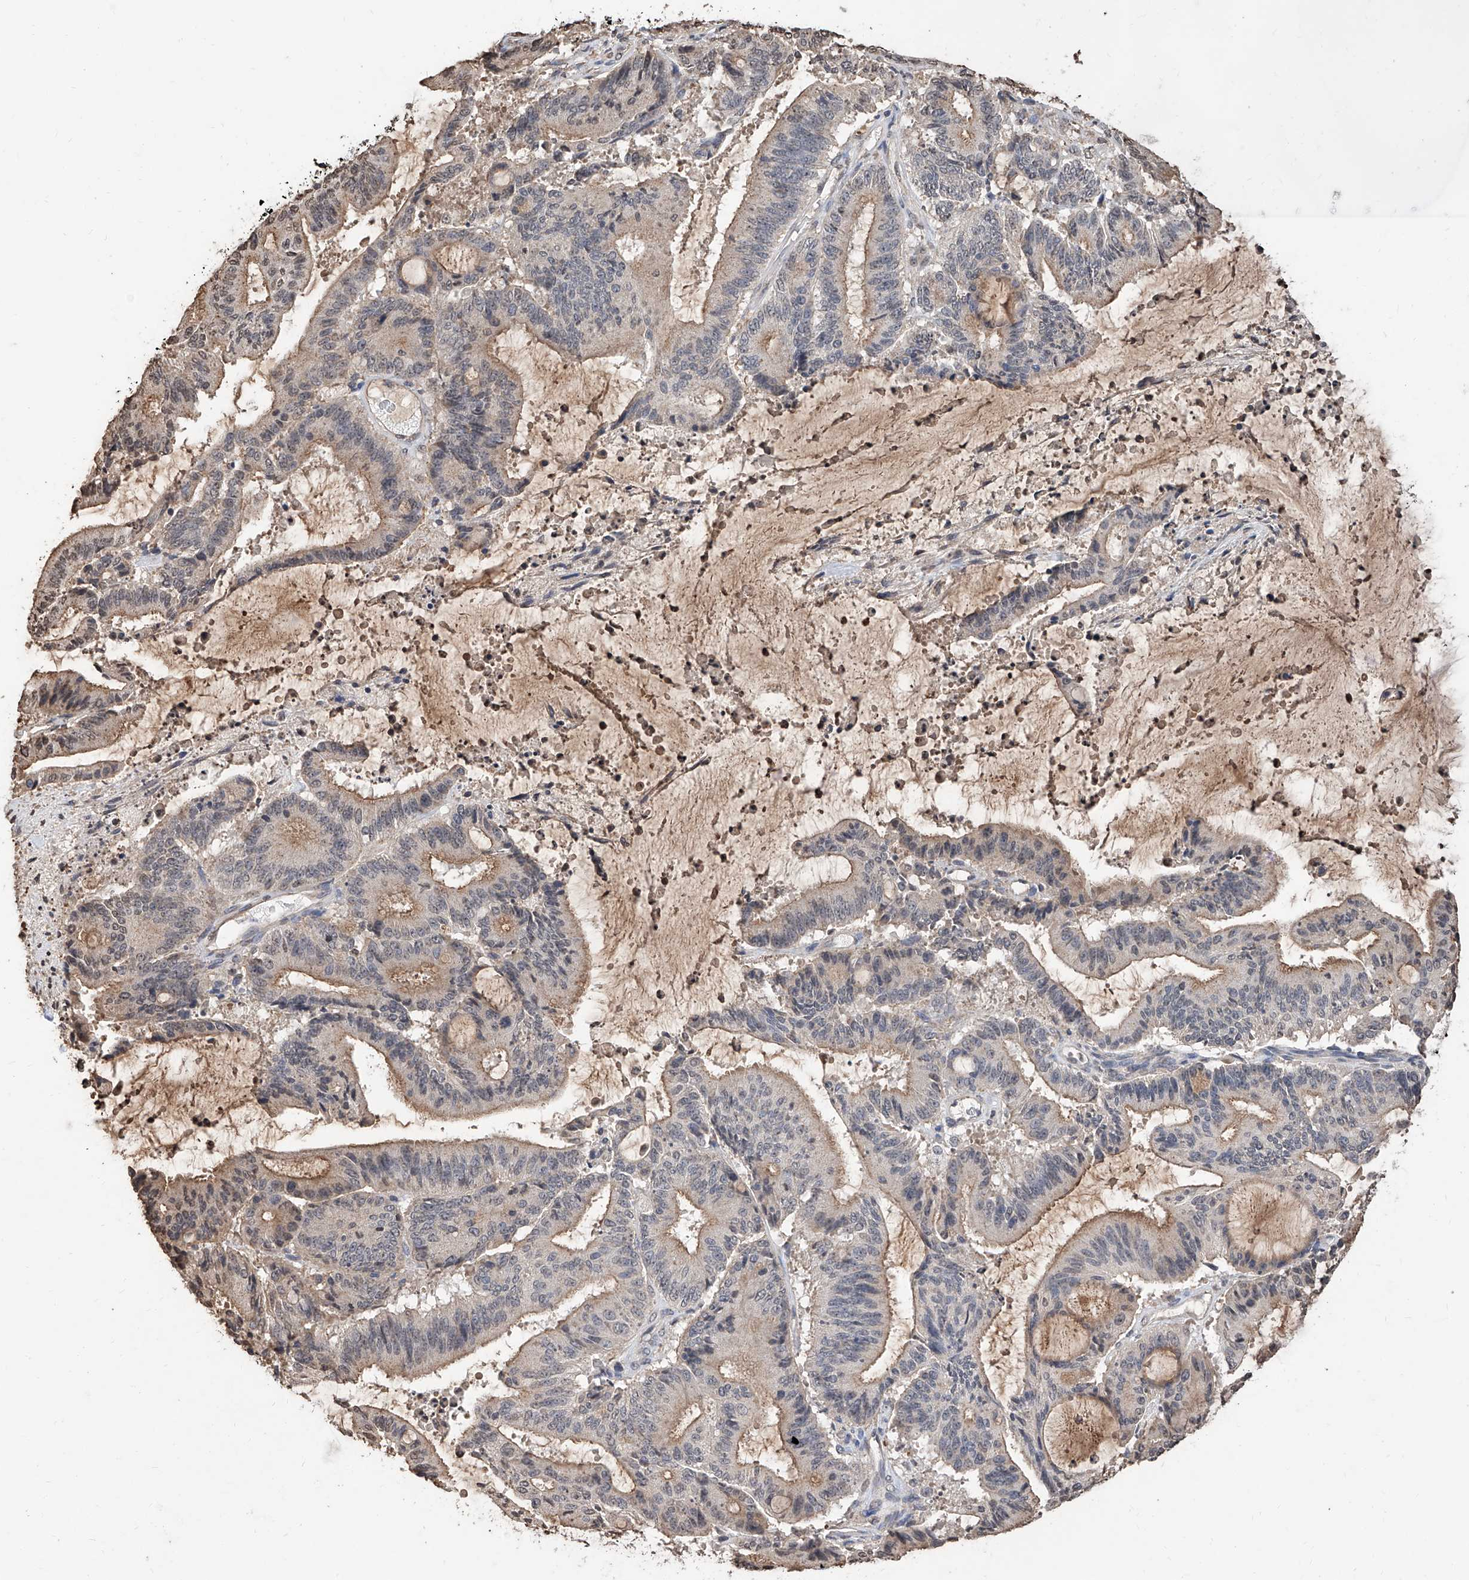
{"staining": {"intensity": "weak", "quantity": "25%-75%", "location": "cytoplasmic/membranous"}, "tissue": "liver cancer", "cell_type": "Tumor cells", "image_type": "cancer", "snomed": [{"axis": "morphology", "description": "Normal tissue, NOS"}, {"axis": "morphology", "description": "Cholangiocarcinoma"}, {"axis": "topography", "description": "Liver"}, {"axis": "topography", "description": "Peripheral nerve tissue"}], "caption": "Immunohistochemical staining of human liver cancer demonstrates weak cytoplasmic/membranous protein positivity in approximately 25%-75% of tumor cells. Immunohistochemistry (ihc) stains the protein in brown and the nuclei are stained blue.", "gene": "RP9", "patient": {"sex": "female", "age": 73}}